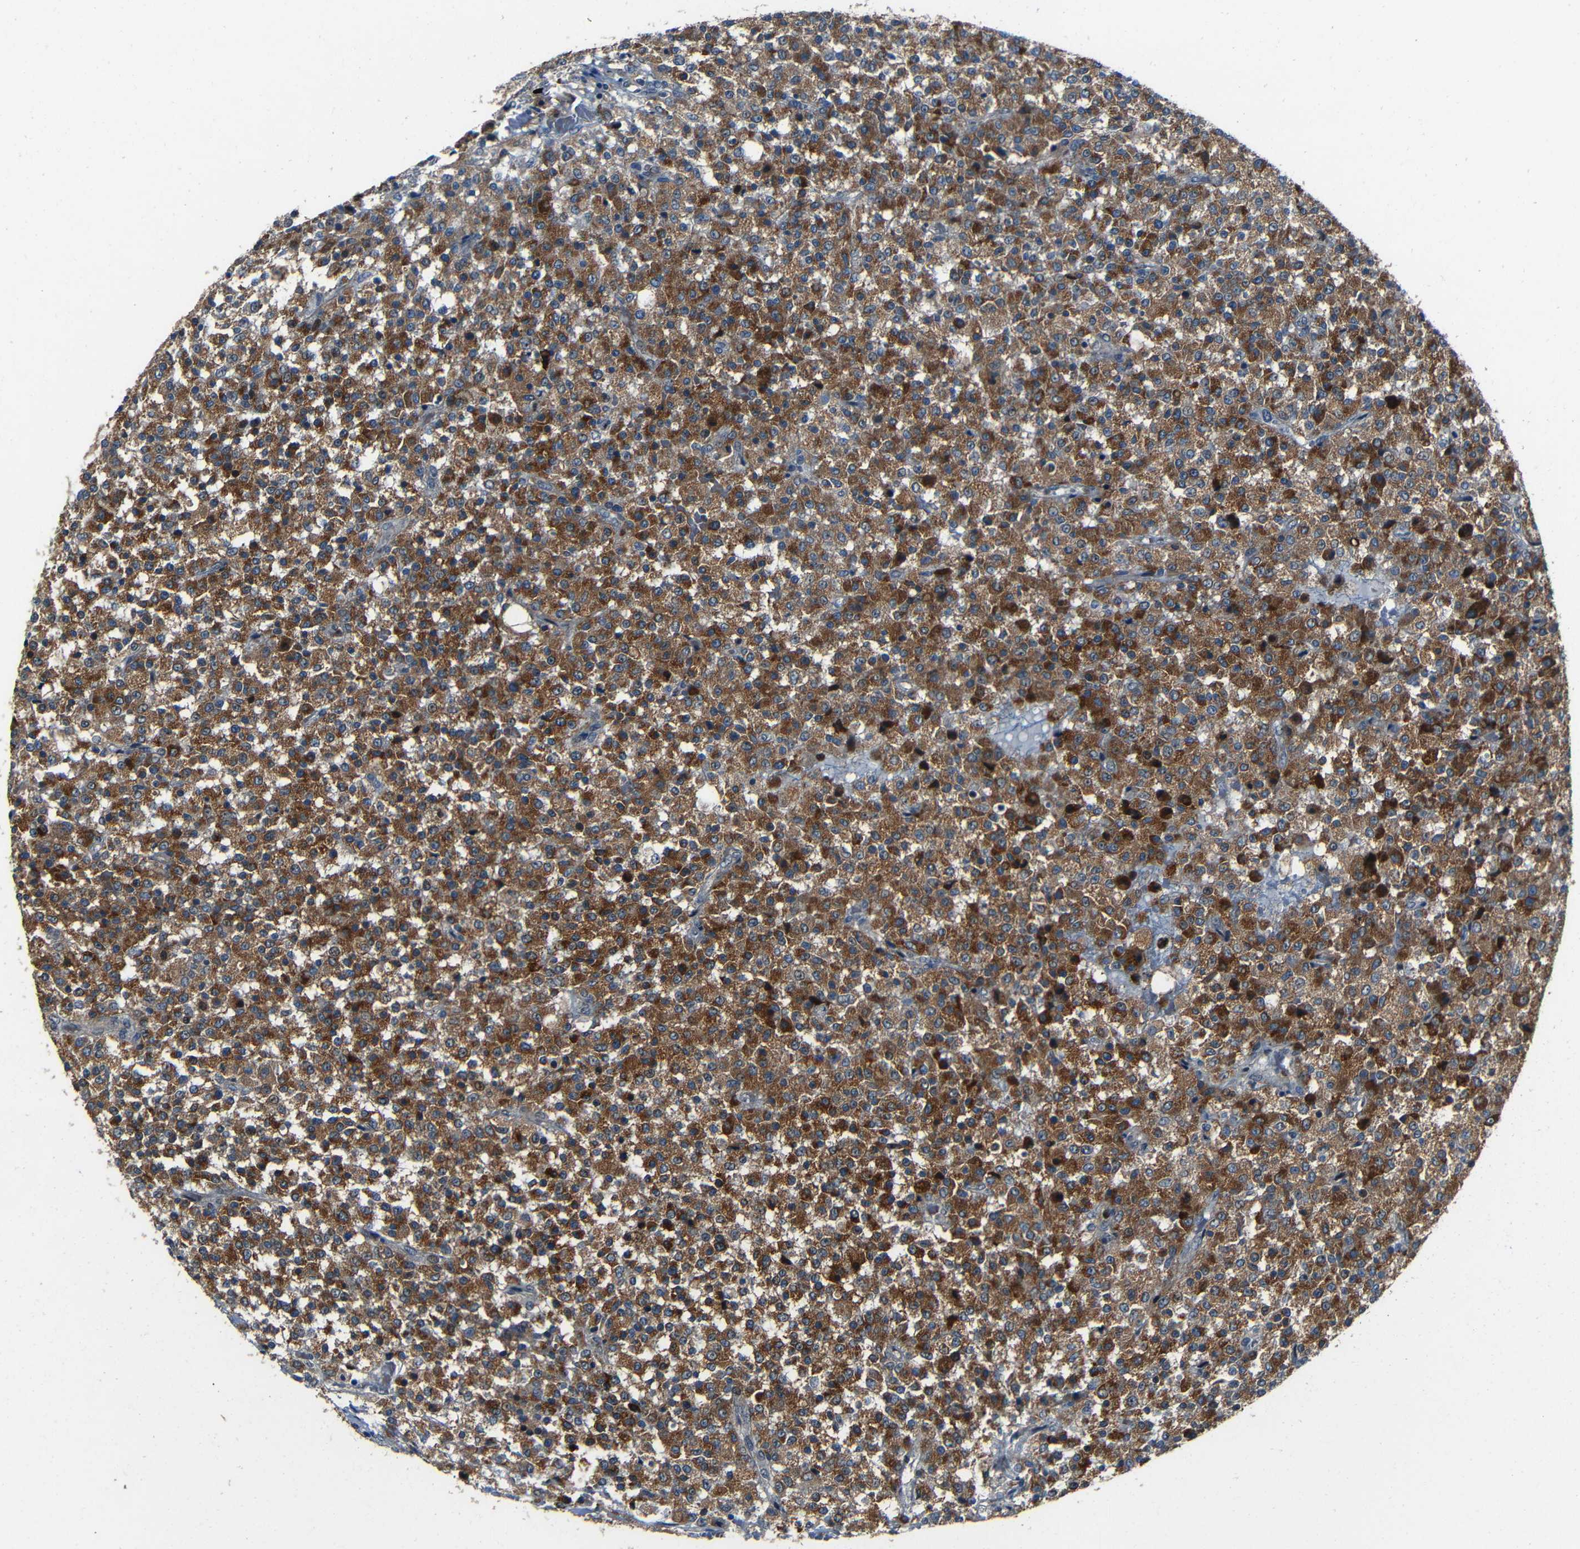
{"staining": {"intensity": "strong", "quantity": ">75%", "location": "cytoplasmic/membranous"}, "tissue": "testis cancer", "cell_type": "Tumor cells", "image_type": "cancer", "snomed": [{"axis": "morphology", "description": "Seminoma, NOS"}, {"axis": "topography", "description": "Testis"}], "caption": "Approximately >75% of tumor cells in human testis seminoma show strong cytoplasmic/membranous protein positivity as visualized by brown immunohistochemical staining.", "gene": "DNAJC5", "patient": {"sex": "male", "age": 59}}